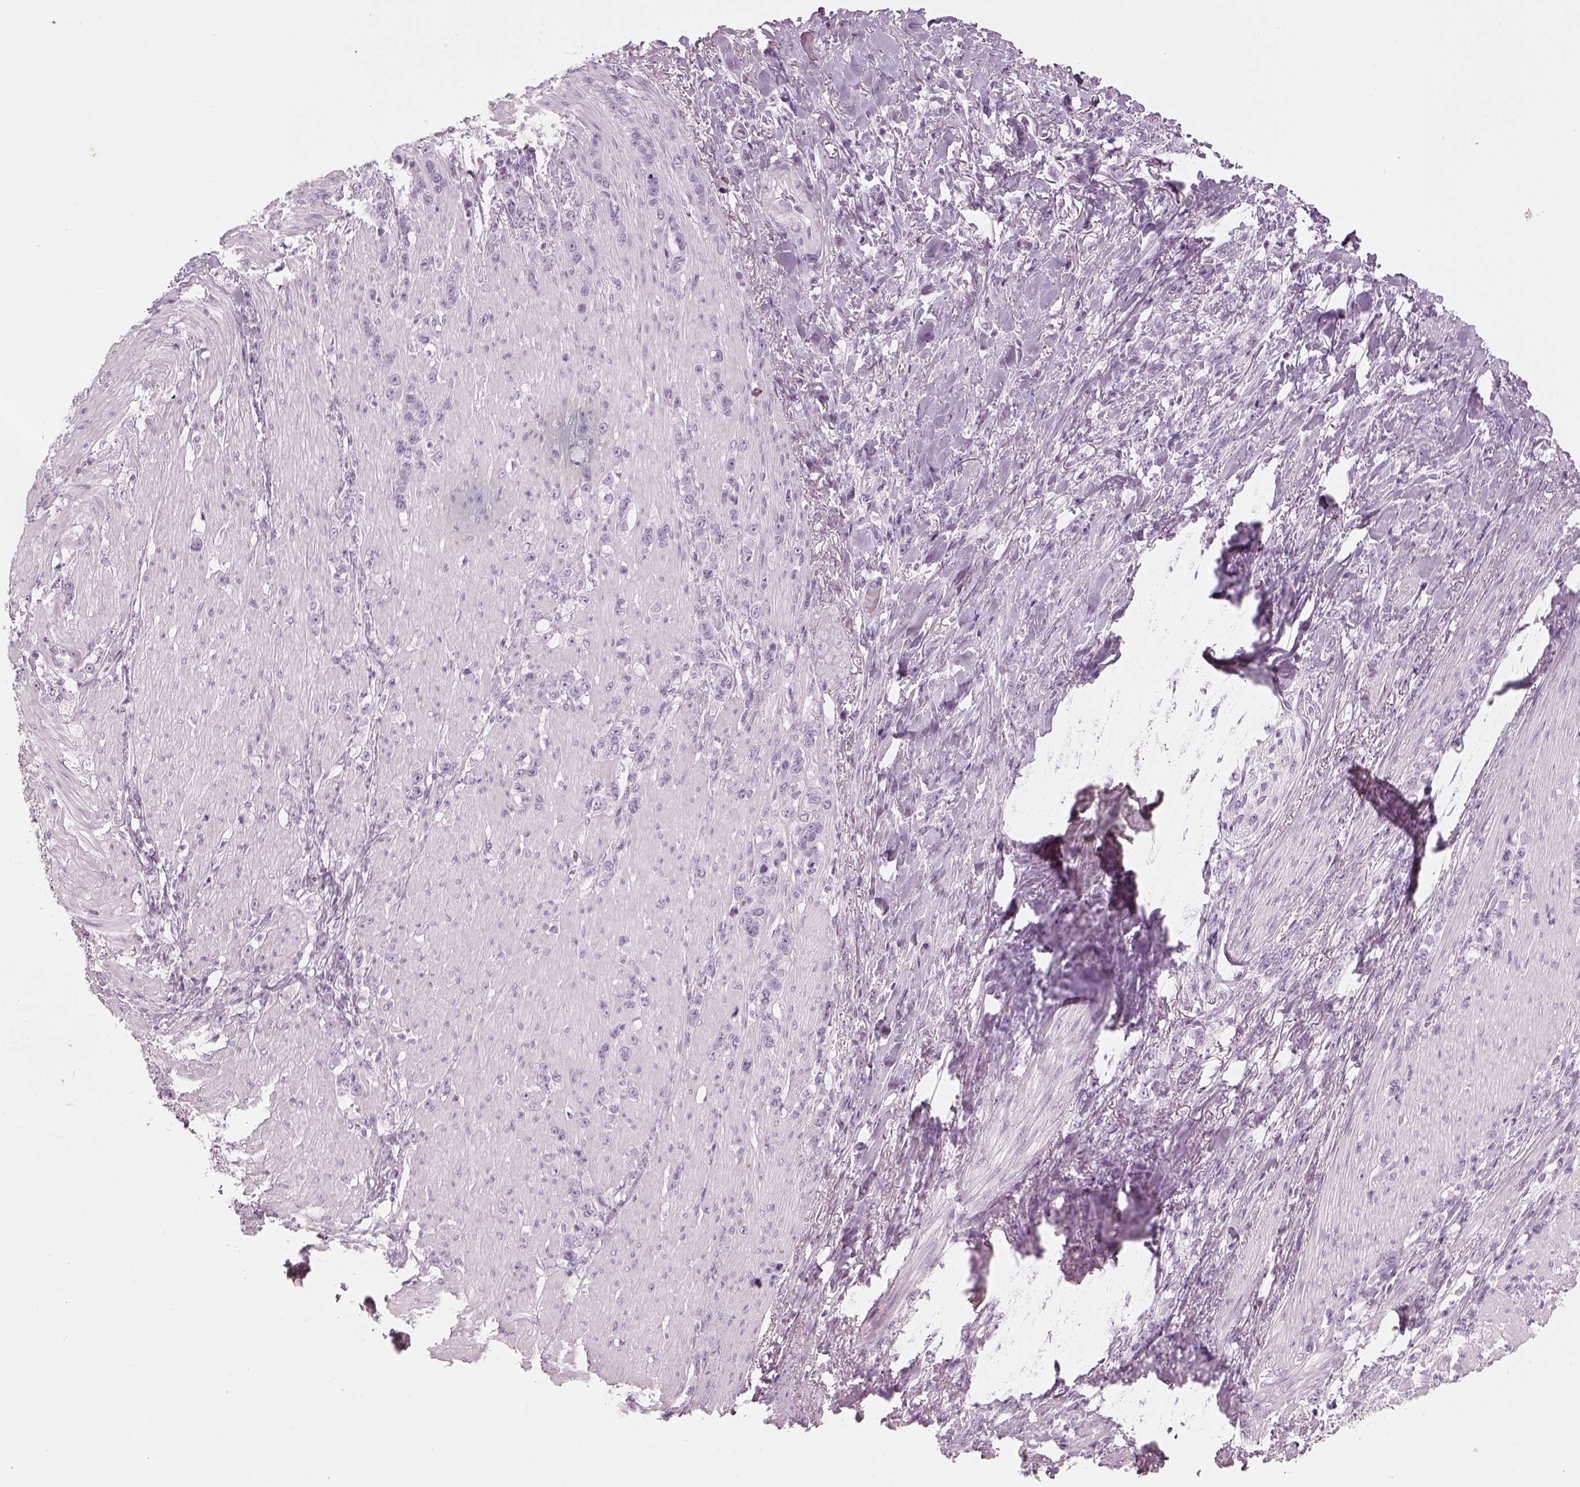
{"staining": {"intensity": "negative", "quantity": "none", "location": "none"}, "tissue": "stomach cancer", "cell_type": "Tumor cells", "image_type": "cancer", "snomed": [{"axis": "morphology", "description": "Adenocarcinoma, NOS"}, {"axis": "topography", "description": "Stomach, lower"}], "caption": "Immunohistochemical staining of adenocarcinoma (stomach) displays no significant staining in tumor cells.", "gene": "SAG", "patient": {"sex": "male", "age": 88}}